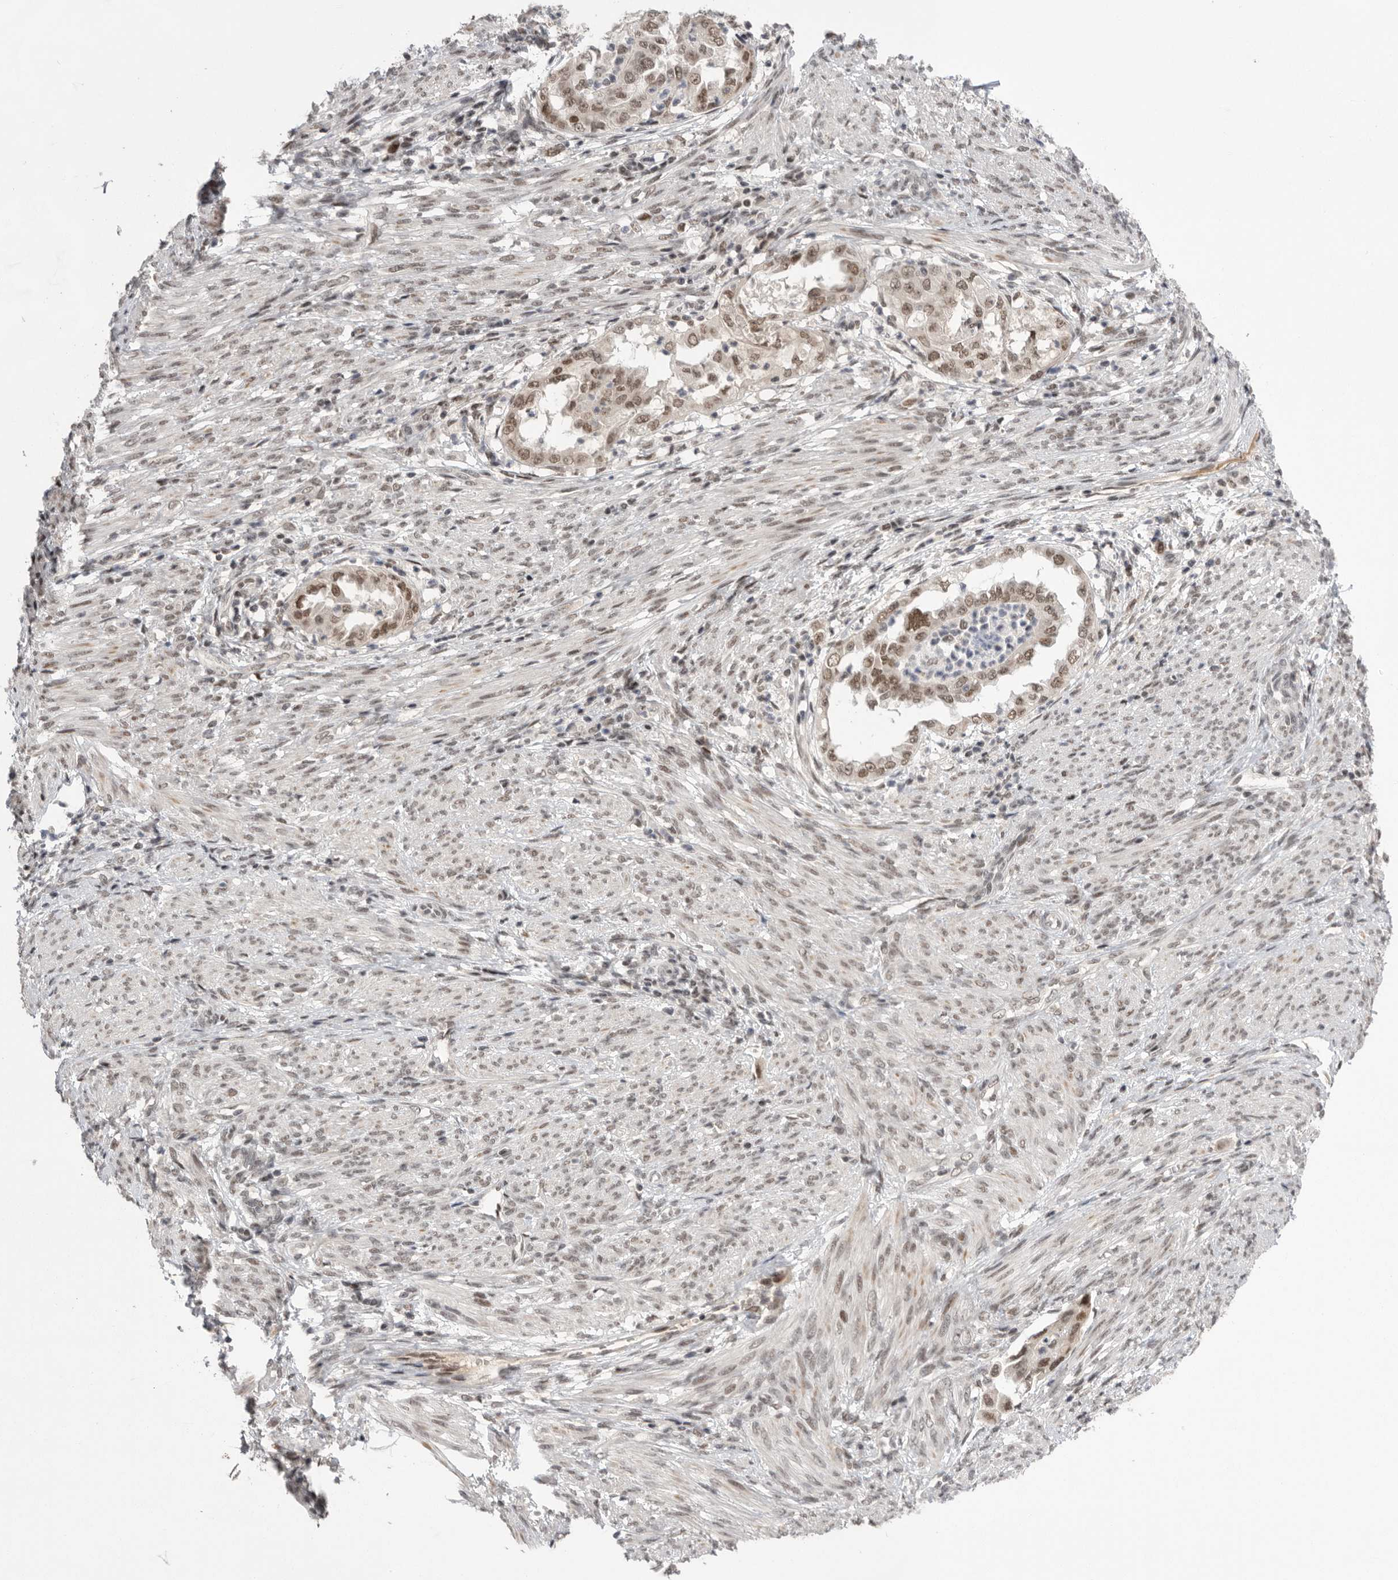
{"staining": {"intensity": "moderate", "quantity": ">75%", "location": "nuclear"}, "tissue": "endometrial cancer", "cell_type": "Tumor cells", "image_type": "cancer", "snomed": [{"axis": "morphology", "description": "Adenocarcinoma, NOS"}, {"axis": "topography", "description": "Endometrium"}], "caption": "The photomicrograph demonstrates a brown stain indicating the presence of a protein in the nuclear of tumor cells in endometrial cancer (adenocarcinoma).", "gene": "POU5F1", "patient": {"sex": "female", "age": 85}}